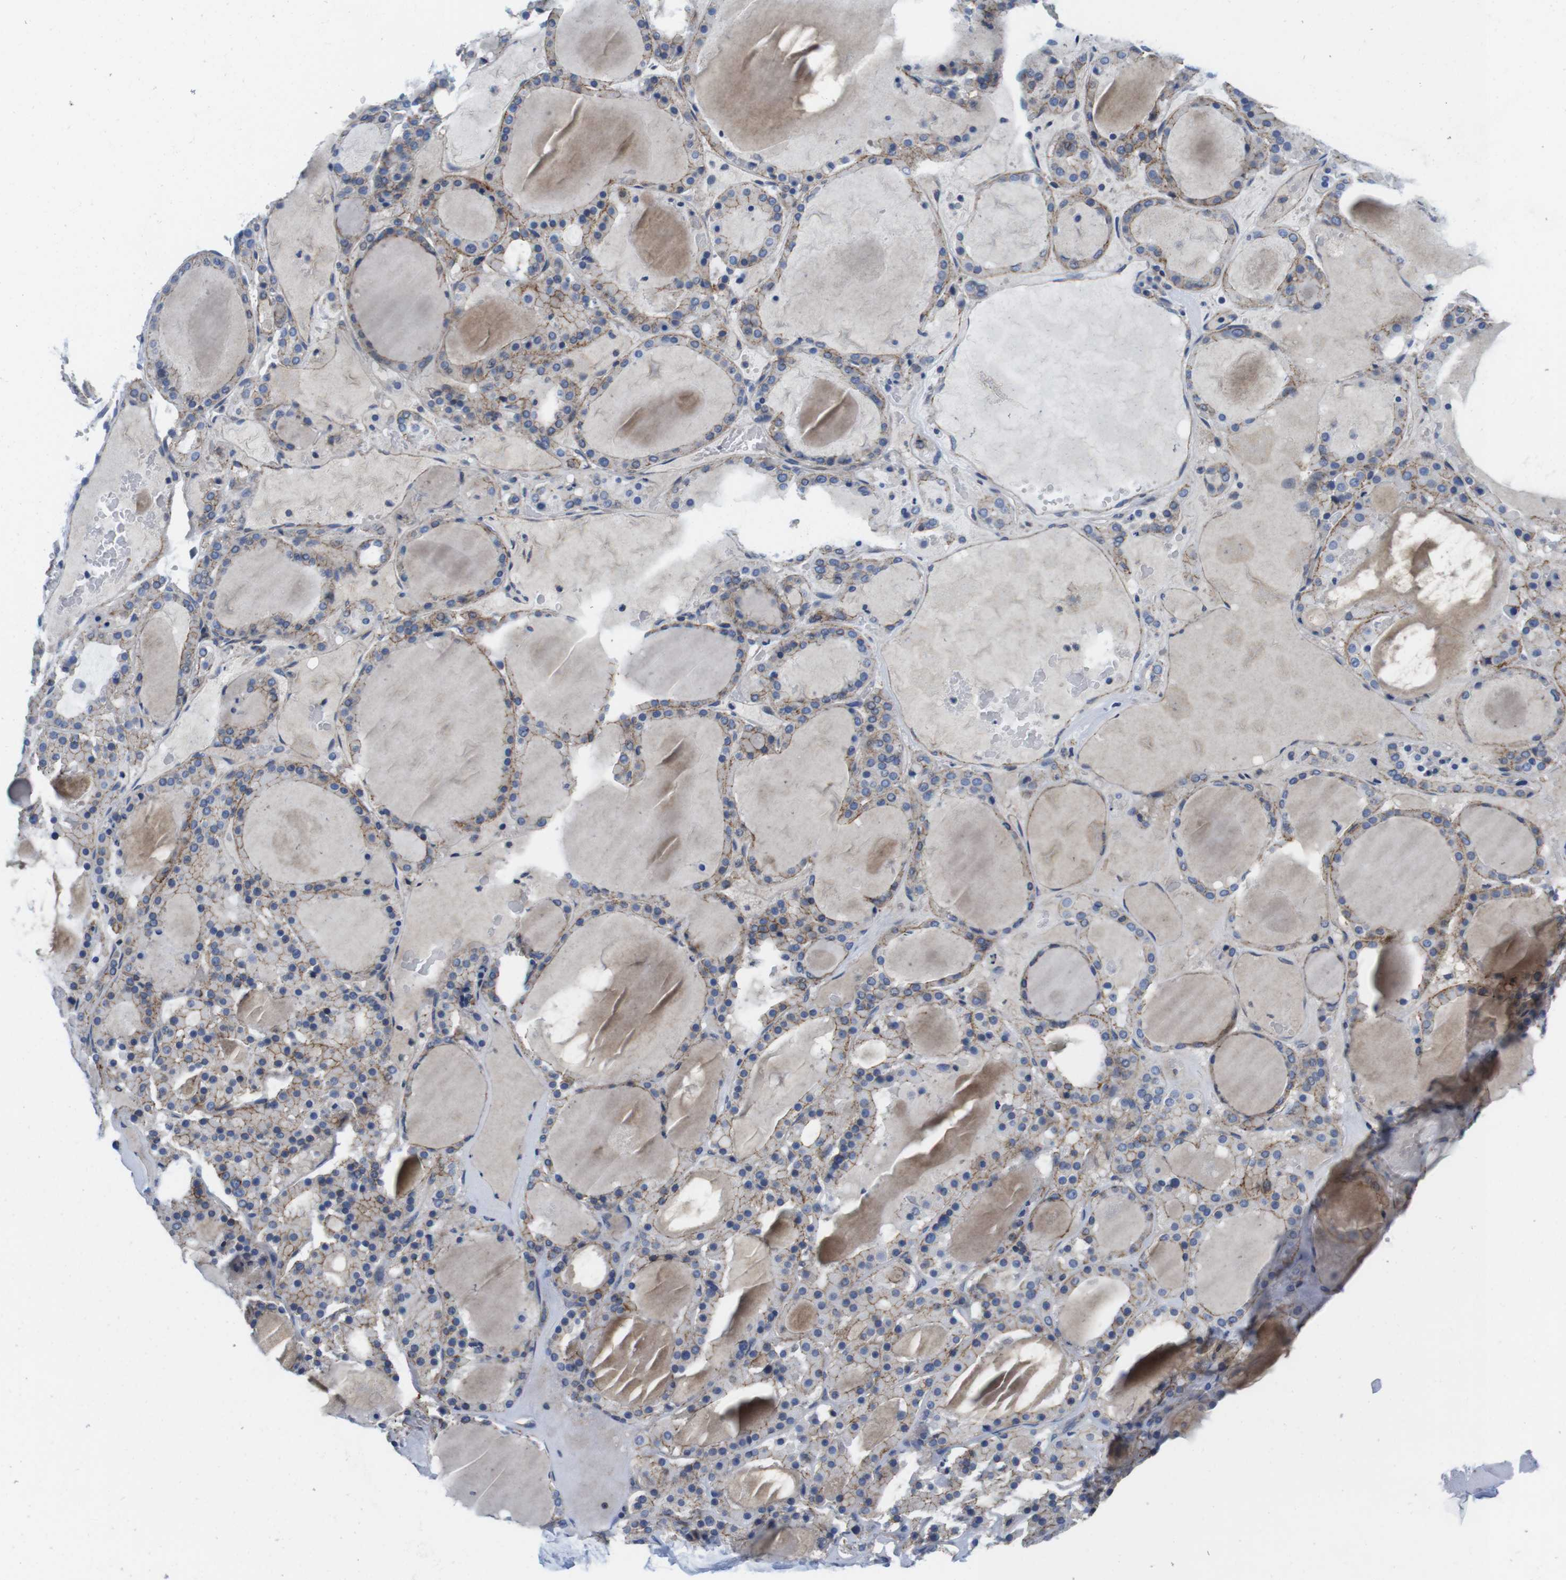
{"staining": {"intensity": "moderate", "quantity": "25%-75%", "location": "cytoplasmic/membranous"}, "tissue": "thyroid gland", "cell_type": "Glandular cells", "image_type": "normal", "snomed": [{"axis": "morphology", "description": "Normal tissue, NOS"}, {"axis": "morphology", "description": "Carcinoma, NOS"}, {"axis": "topography", "description": "Thyroid gland"}], "caption": "Immunohistochemical staining of normal thyroid gland reveals moderate cytoplasmic/membranous protein staining in approximately 25%-75% of glandular cells.", "gene": "SCRIB", "patient": {"sex": "female", "age": 86}}